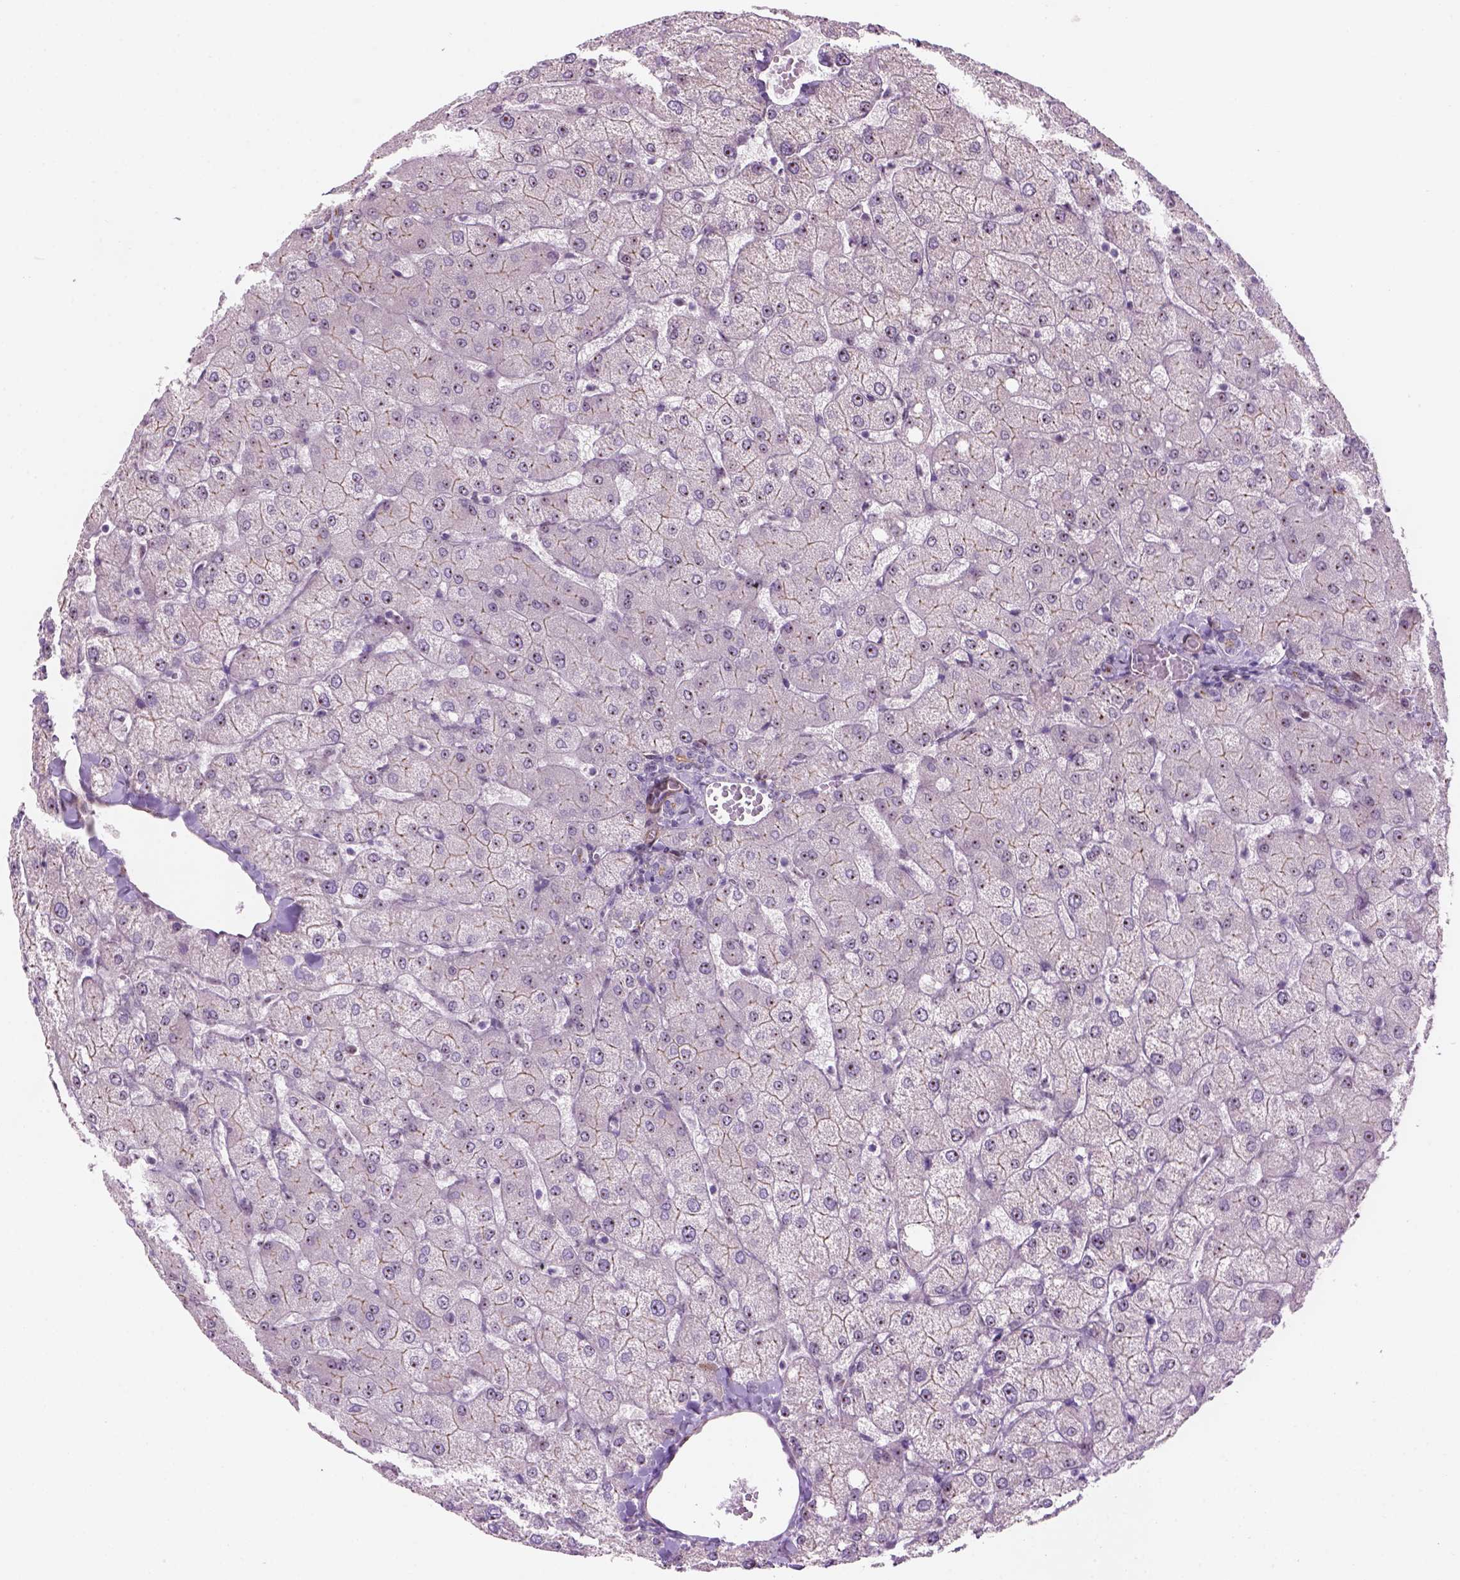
{"staining": {"intensity": "negative", "quantity": "none", "location": "none"}, "tissue": "liver", "cell_type": "Cholangiocytes", "image_type": "normal", "snomed": [{"axis": "morphology", "description": "Normal tissue, NOS"}, {"axis": "topography", "description": "Liver"}], "caption": "This histopathology image is of normal liver stained with immunohistochemistry to label a protein in brown with the nuclei are counter-stained blue. There is no positivity in cholangiocytes.", "gene": "RRS1", "patient": {"sex": "female", "age": 54}}